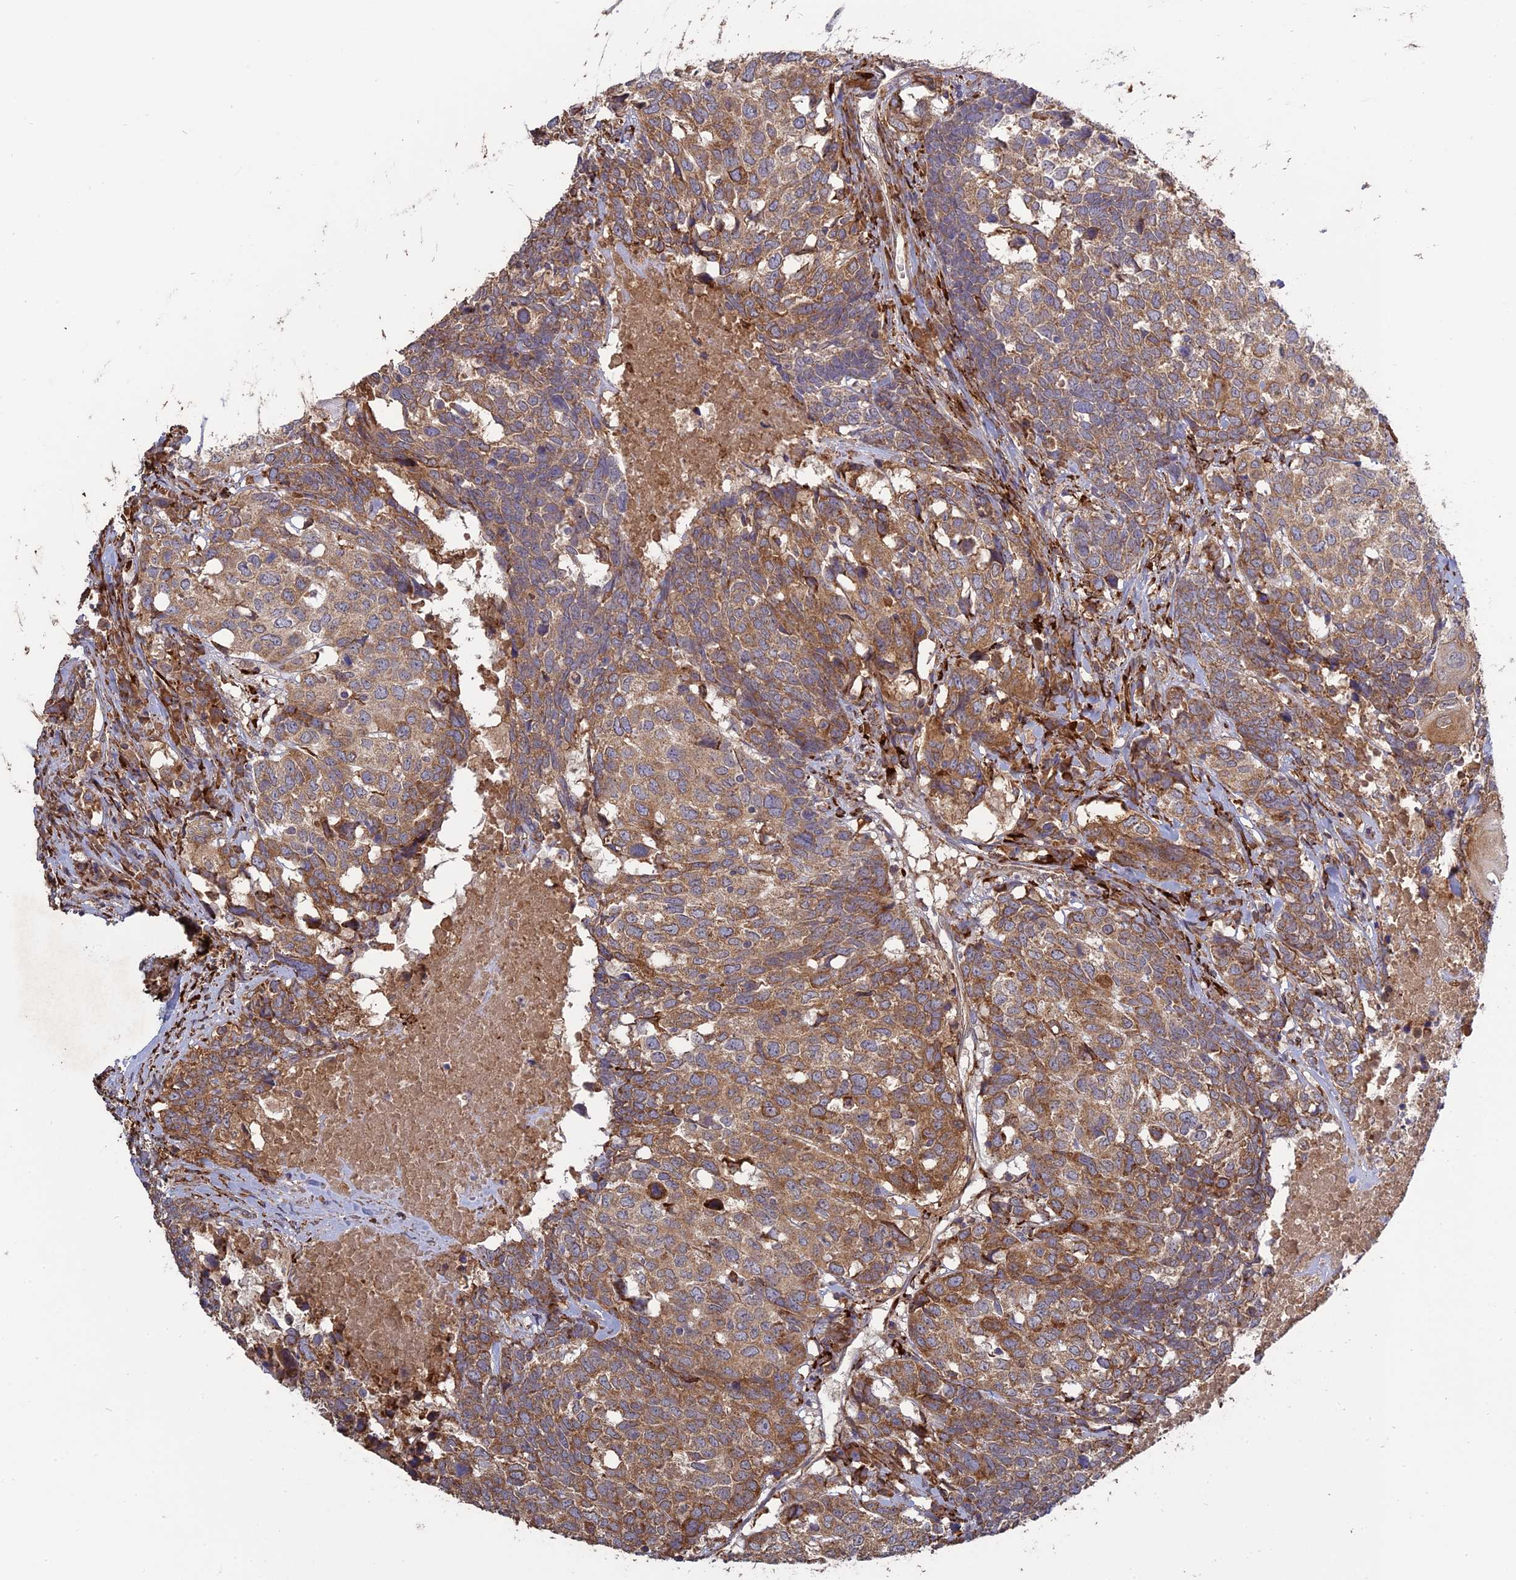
{"staining": {"intensity": "moderate", "quantity": "25%-75%", "location": "cytoplasmic/membranous"}, "tissue": "head and neck cancer", "cell_type": "Tumor cells", "image_type": "cancer", "snomed": [{"axis": "morphology", "description": "Squamous cell carcinoma, NOS"}, {"axis": "topography", "description": "Head-Neck"}], "caption": "A brown stain labels moderate cytoplasmic/membranous positivity of a protein in human head and neck squamous cell carcinoma tumor cells. (IHC, brightfield microscopy, high magnification).", "gene": "PPIC", "patient": {"sex": "male", "age": 66}}